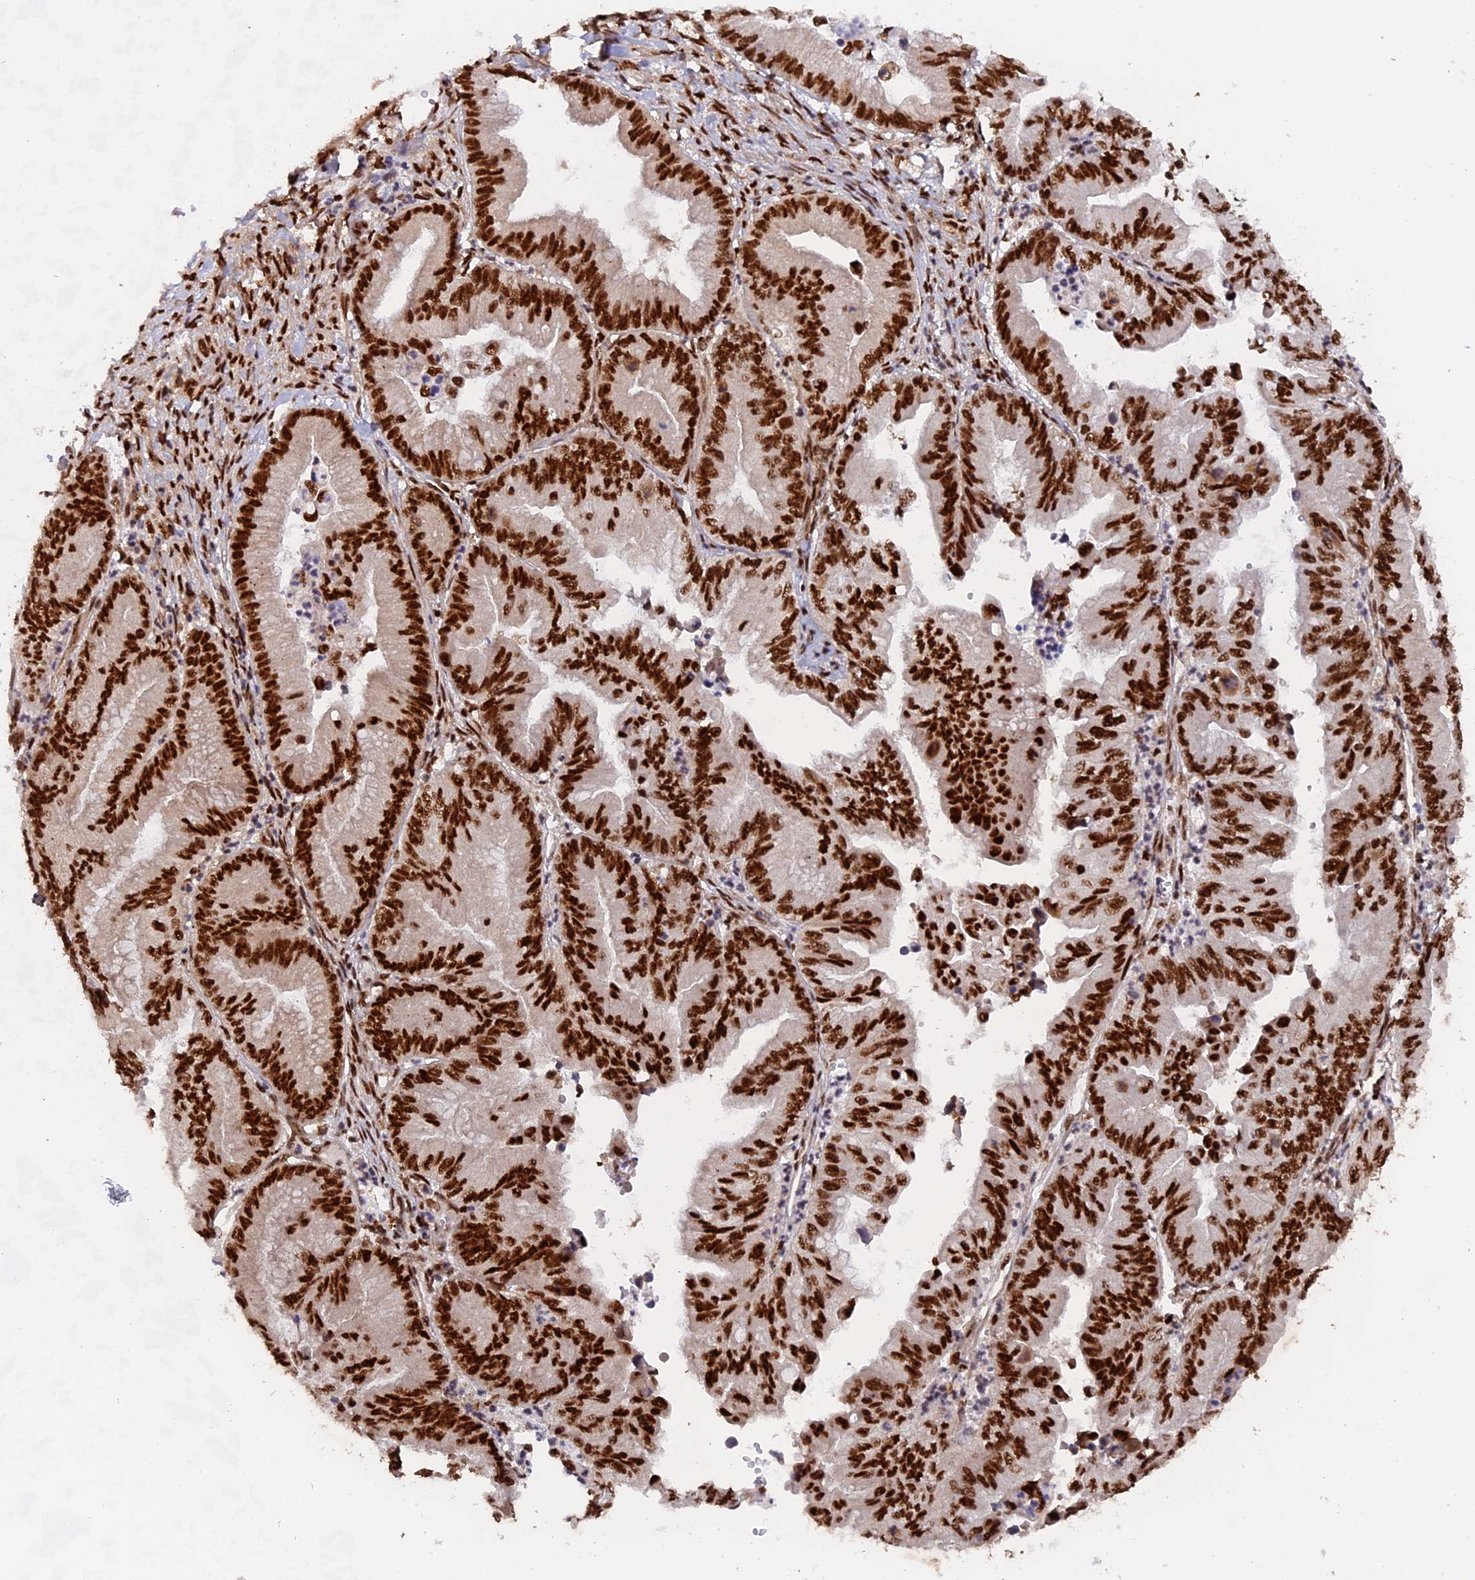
{"staining": {"intensity": "strong", "quantity": ">75%", "location": "nuclear"}, "tissue": "ovarian cancer", "cell_type": "Tumor cells", "image_type": "cancer", "snomed": [{"axis": "morphology", "description": "Cystadenocarcinoma, mucinous, NOS"}, {"axis": "topography", "description": "Ovary"}], "caption": "Immunohistochemistry (IHC) histopathology image of neoplastic tissue: ovarian cancer (mucinous cystadenocarcinoma) stained using immunohistochemistry (IHC) reveals high levels of strong protein expression localized specifically in the nuclear of tumor cells, appearing as a nuclear brown color.", "gene": "RAMAC", "patient": {"sex": "female", "age": 71}}